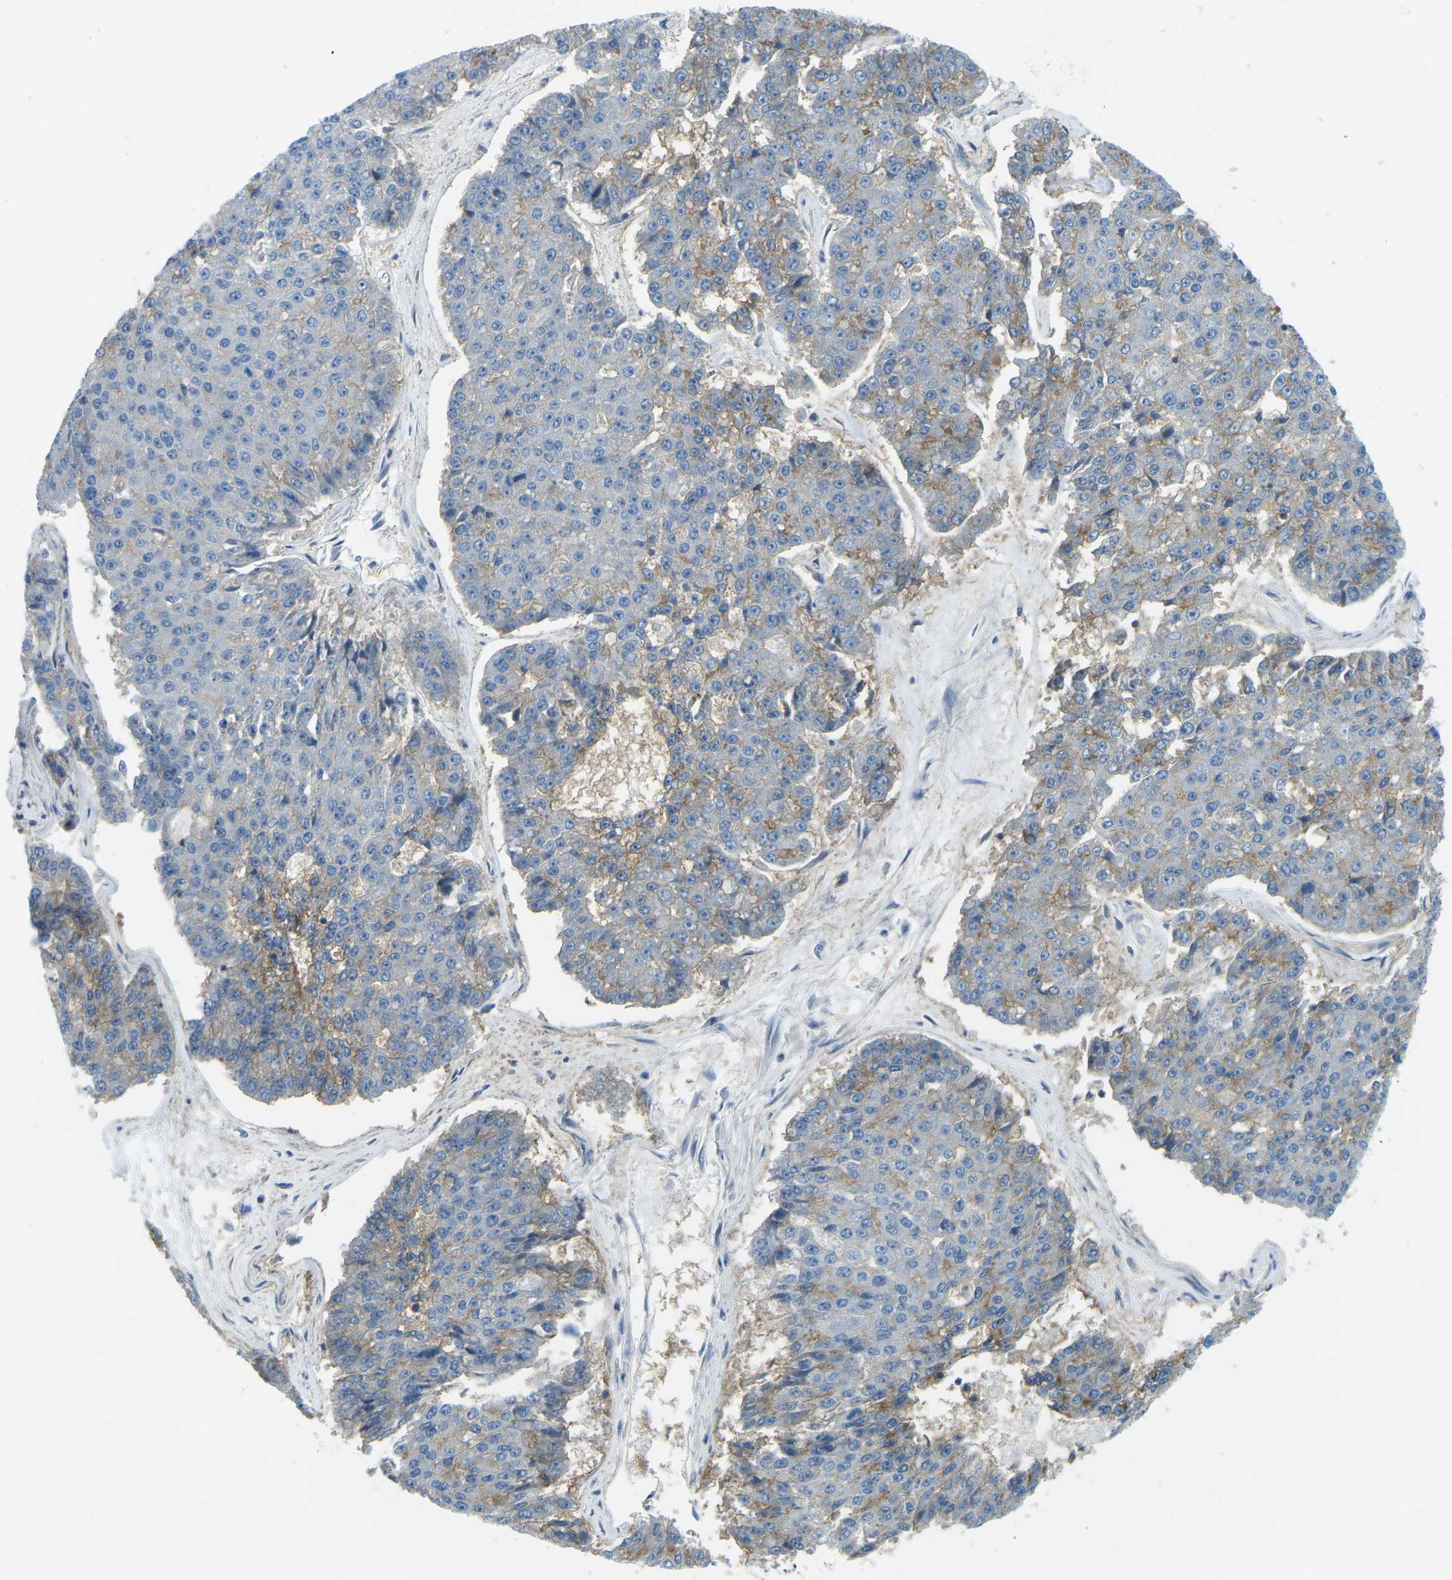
{"staining": {"intensity": "moderate", "quantity": "<25%", "location": "cytoplasmic/membranous"}, "tissue": "pancreatic cancer", "cell_type": "Tumor cells", "image_type": "cancer", "snomed": [{"axis": "morphology", "description": "Adenocarcinoma, NOS"}, {"axis": "topography", "description": "Pancreas"}], "caption": "A histopathology image of pancreatic adenocarcinoma stained for a protein exhibits moderate cytoplasmic/membranous brown staining in tumor cells. The protein is stained brown, and the nuclei are stained in blue (DAB (3,3'-diaminobenzidine) IHC with brightfield microscopy, high magnification).", "gene": "CD47", "patient": {"sex": "male", "age": 50}}